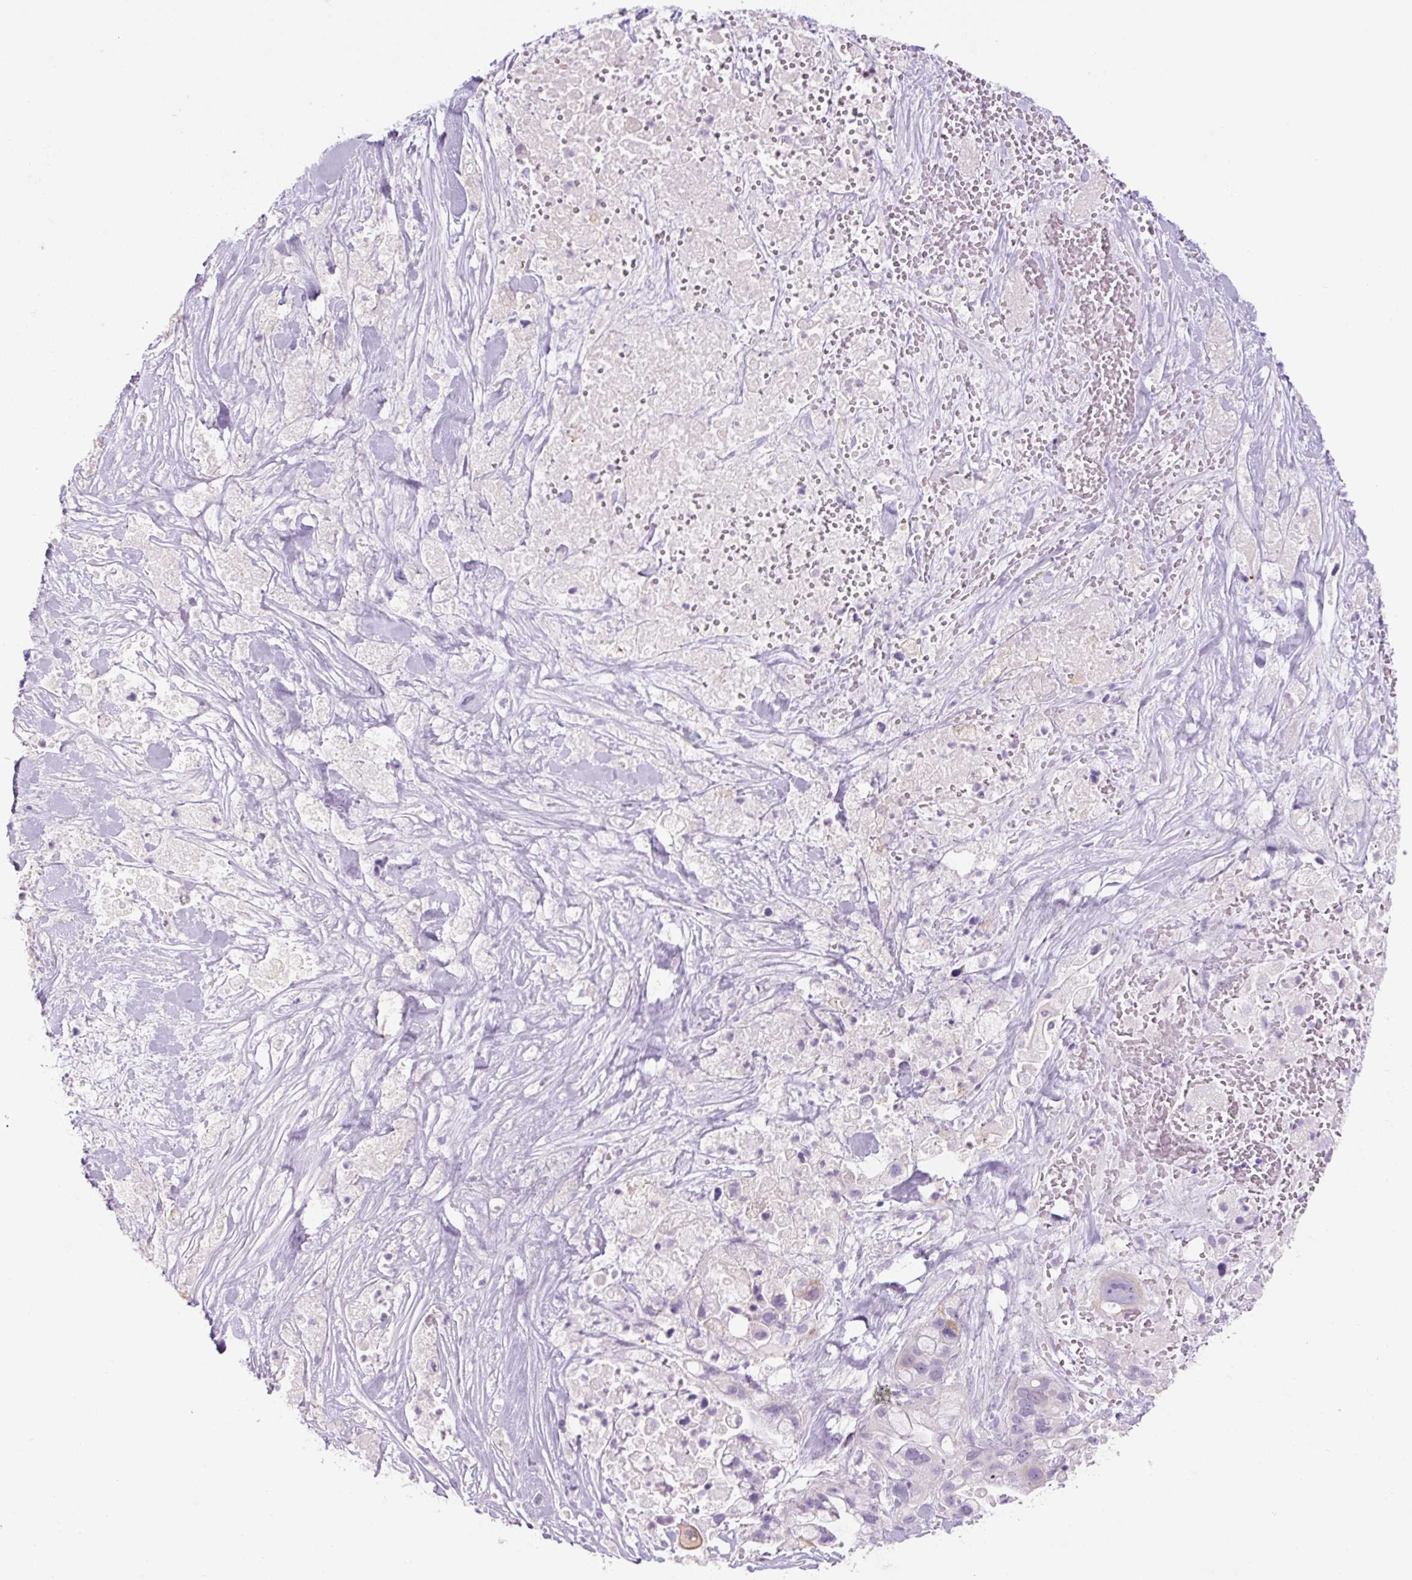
{"staining": {"intensity": "negative", "quantity": "none", "location": "none"}, "tissue": "pancreatic cancer", "cell_type": "Tumor cells", "image_type": "cancer", "snomed": [{"axis": "morphology", "description": "Adenocarcinoma, NOS"}, {"axis": "topography", "description": "Pancreas"}], "caption": "There is no significant positivity in tumor cells of pancreatic cancer. (IHC, brightfield microscopy, high magnification).", "gene": "COL9A2", "patient": {"sex": "male", "age": 44}}